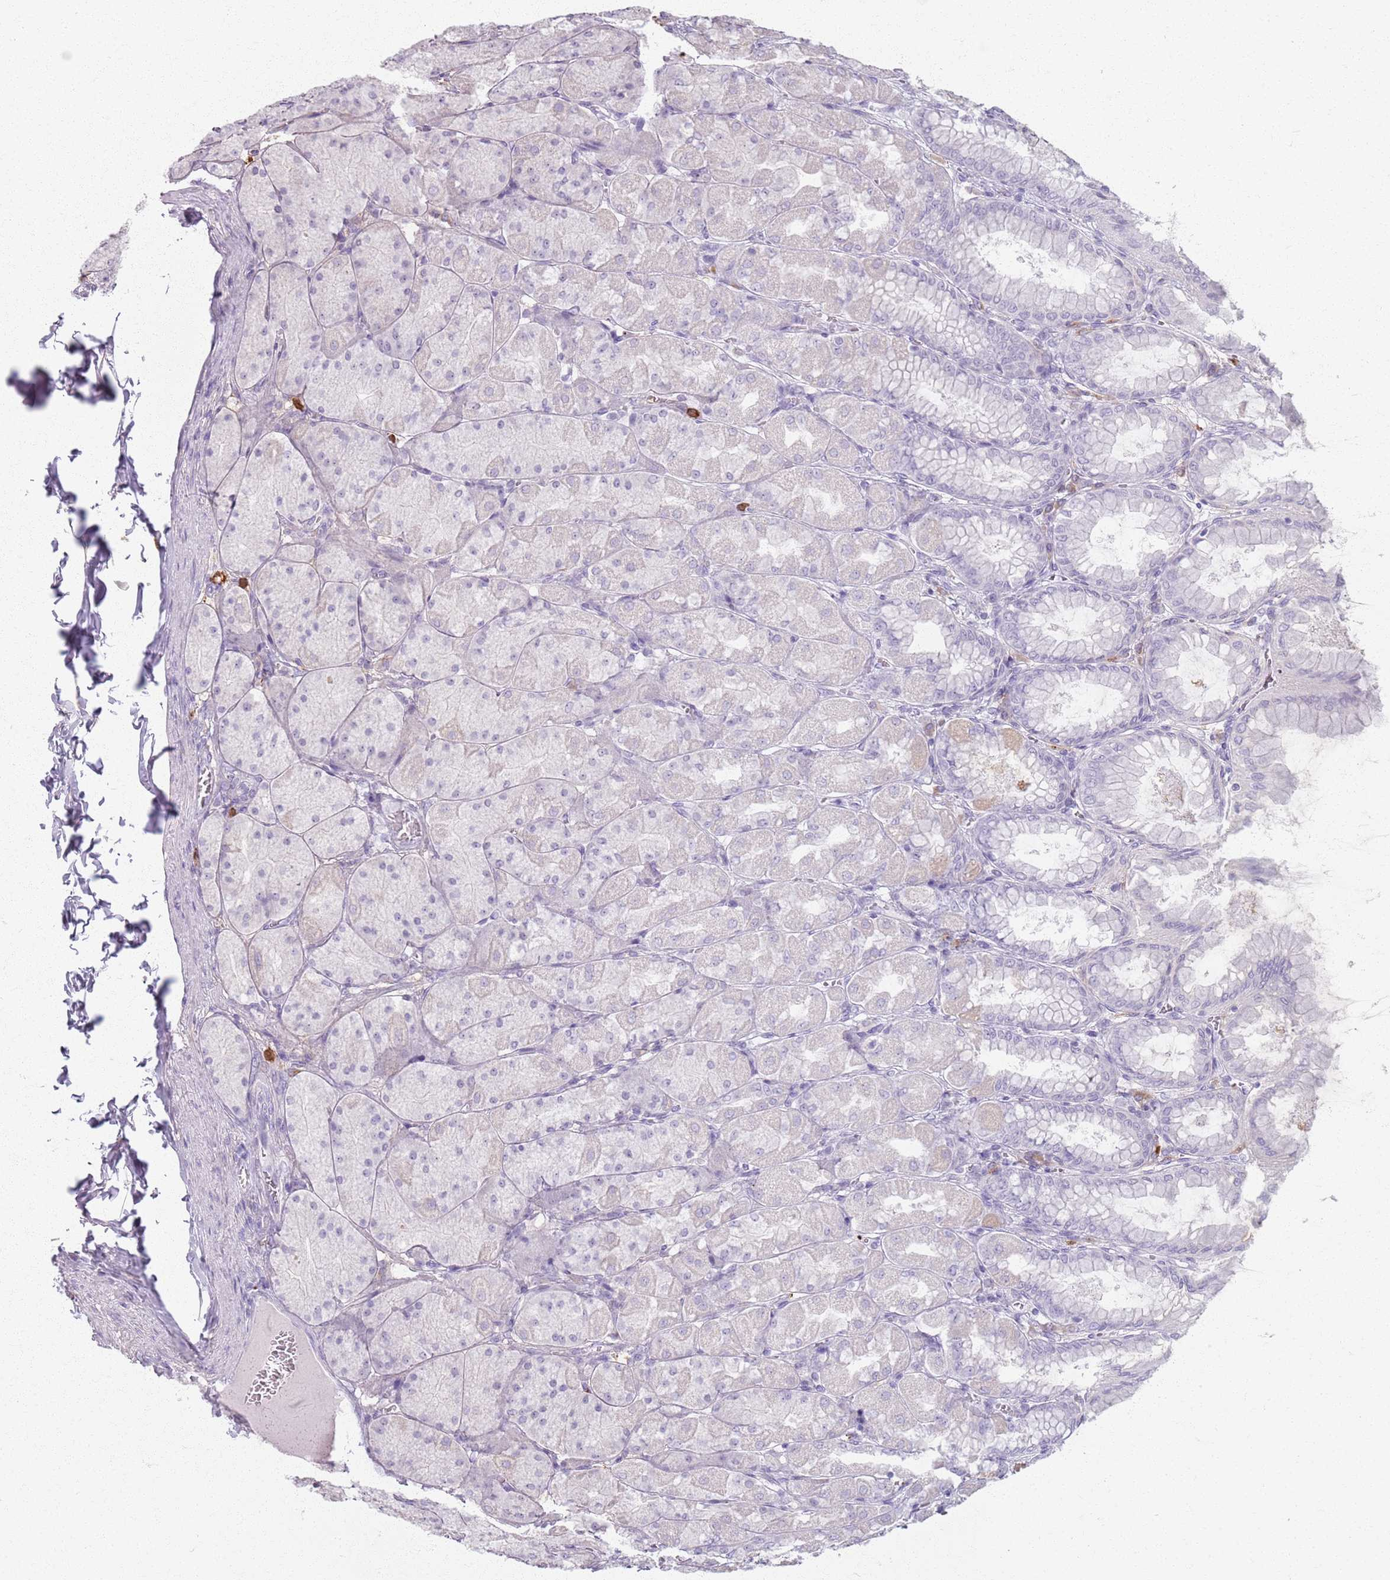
{"staining": {"intensity": "negative", "quantity": "none", "location": "none"}, "tissue": "stomach", "cell_type": "Glandular cells", "image_type": "normal", "snomed": [{"axis": "morphology", "description": "Normal tissue, NOS"}, {"axis": "topography", "description": "Stomach, upper"}], "caption": "Immunohistochemical staining of normal human stomach exhibits no significant staining in glandular cells. (DAB (3,3'-diaminobenzidine) immunohistochemistry, high magnification).", "gene": "GDPGP1", "patient": {"sex": "female", "age": 56}}